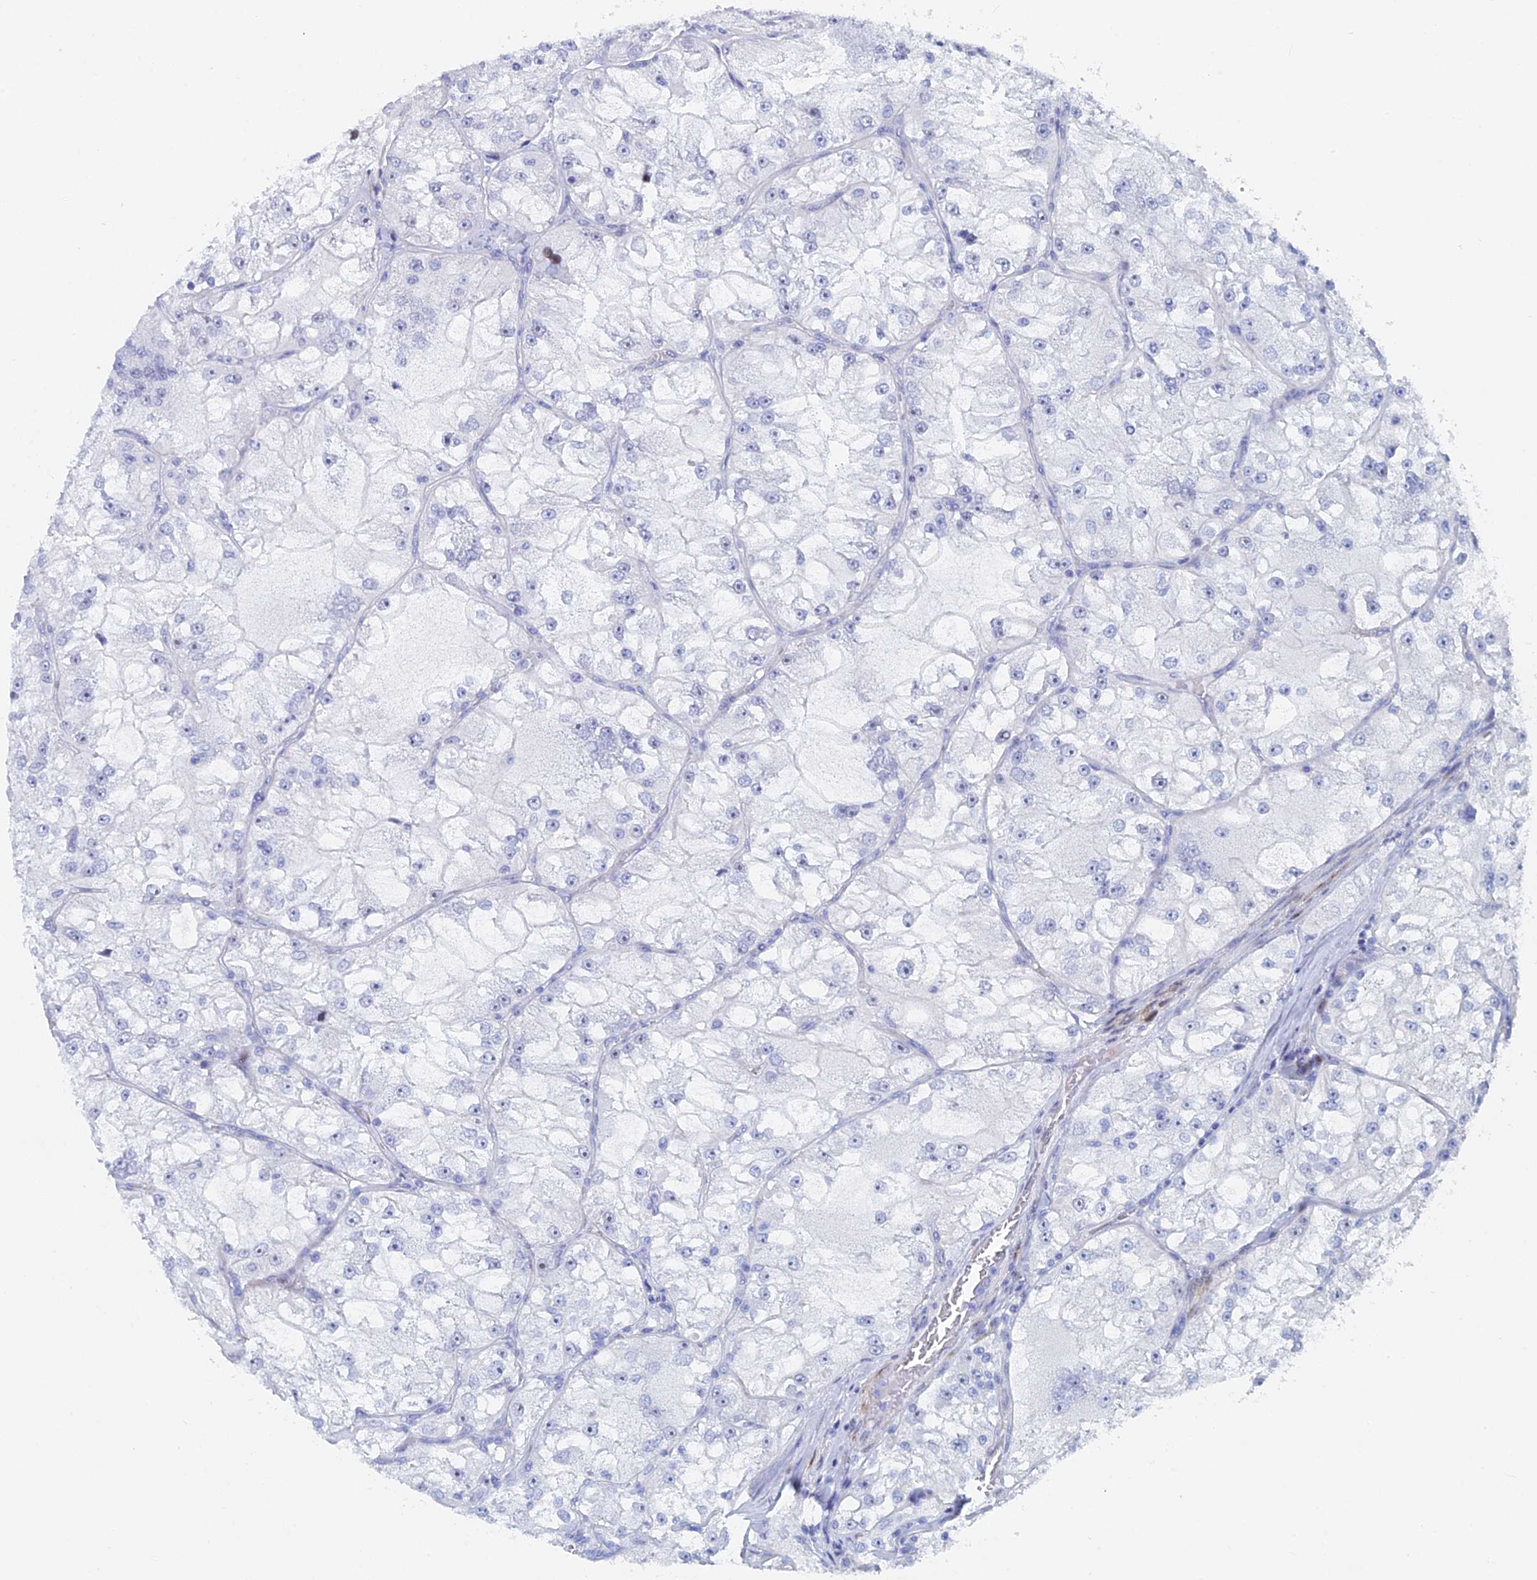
{"staining": {"intensity": "negative", "quantity": "none", "location": "none"}, "tissue": "renal cancer", "cell_type": "Tumor cells", "image_type": "cancer", "snomed": [{"axis": "morphology", "description": "Adenocarcinoma, NOS"}, {"axis": "topography", "description": "Kidney"}], "caption": "The histopathology image reveals no staining of tumor cells in renal cancer. Brightfield microscopy of immunohistochemistry stained with DAB (brown) and hematoxylin (blue), captured at high magnification.", "gene": "DRGX", "patient": {"sex": "female", "age": 72}}